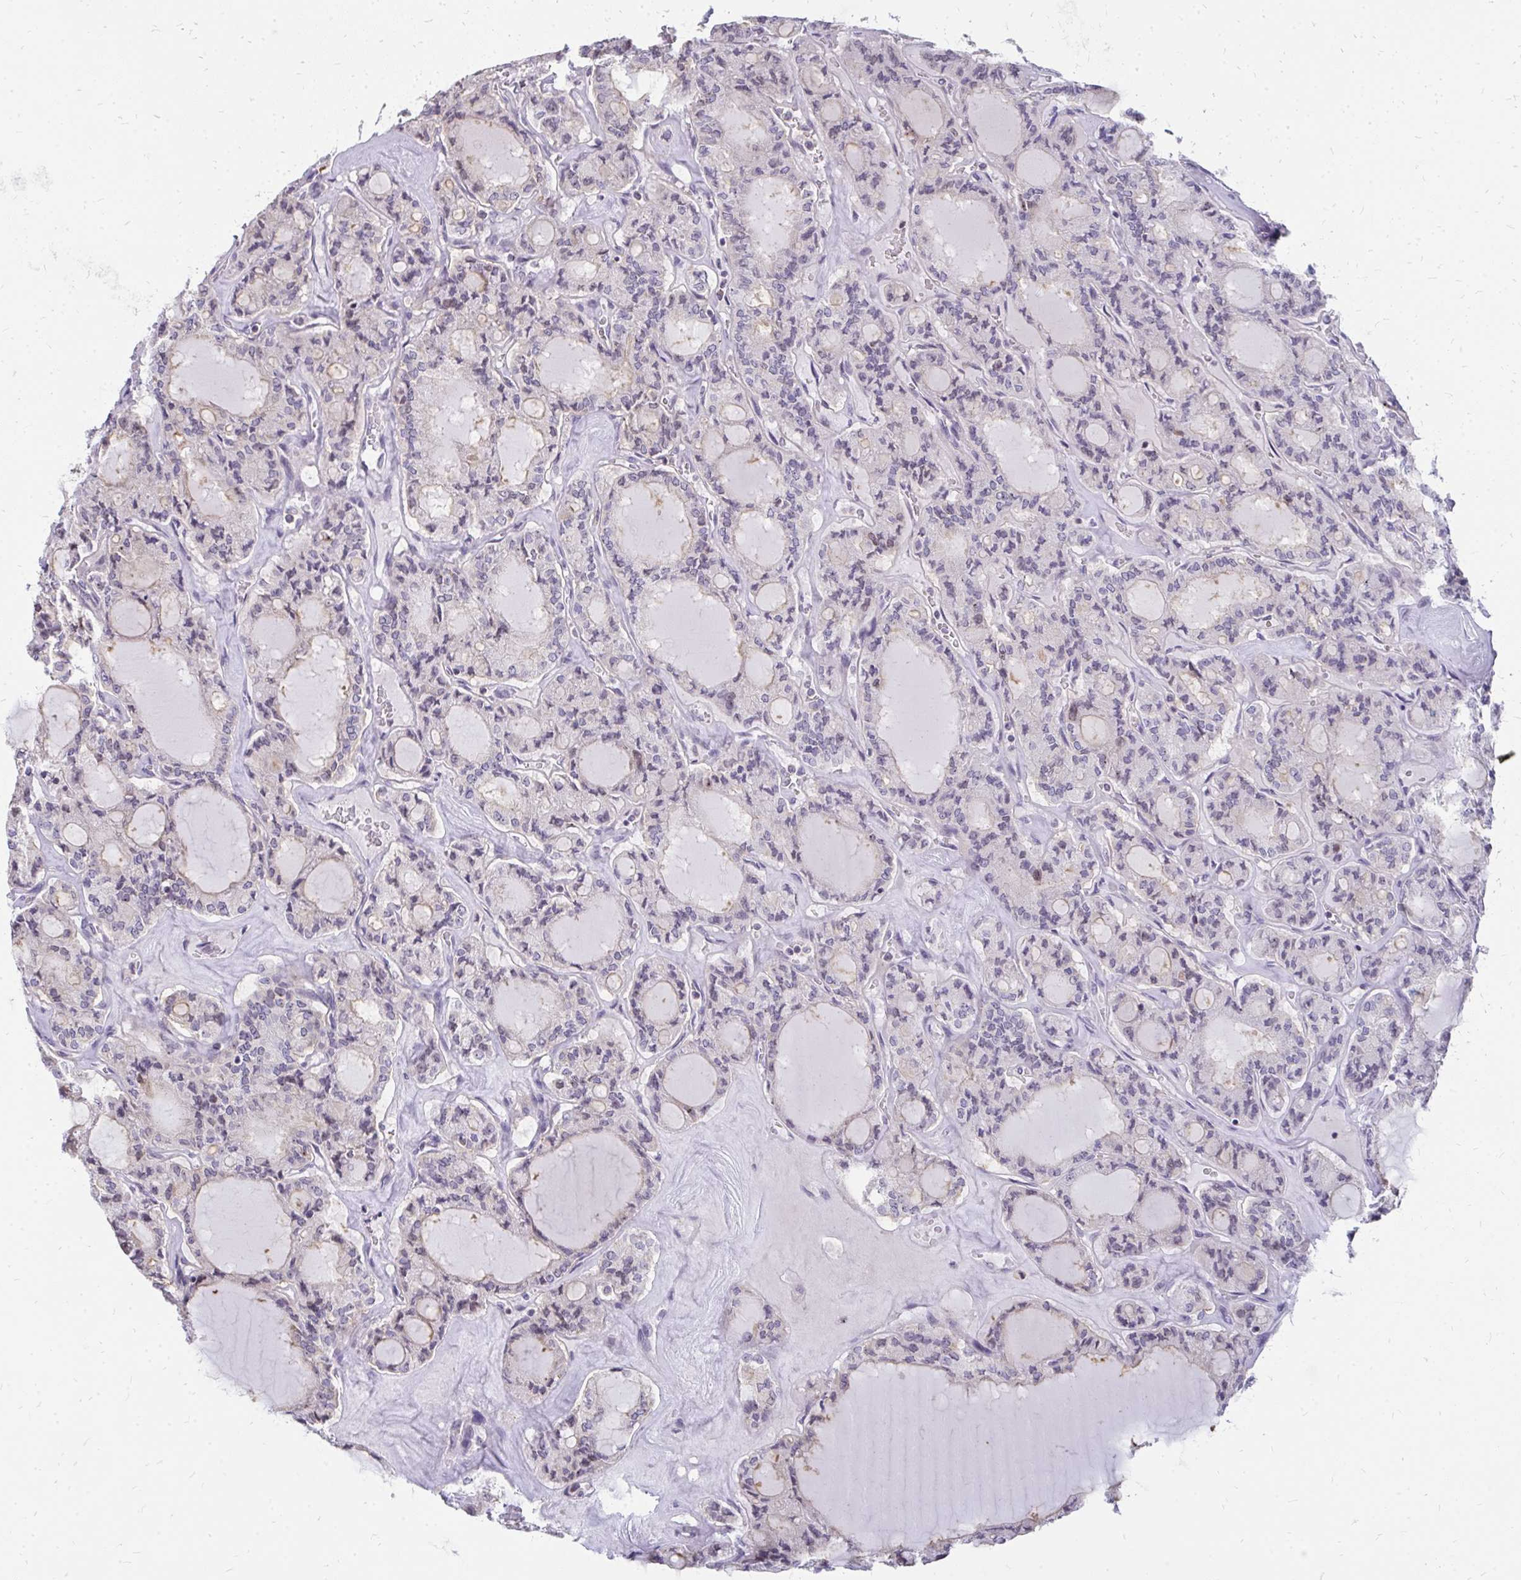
{"staining": {"intensity": "negative", "quantity": "none", "location": "none"}, "tissue": "thyroid cancer", "cell_type": "Tumor cells", "image_type": "cancer", "snomed": [{"axis": "morphology", "description": "Papillary adenocarcinoma, NOS"}, {"axis": "topography", "description": "Thyroid gland"}], "caption": "High power microscopy histopathology image of an immunohistochemistry (IHC) photomicrograph of thyroid cancer, revealing no significant expression in tumor cells.", "gene": "FAM9A", "patient": {"sex": "male", "age": 87}}